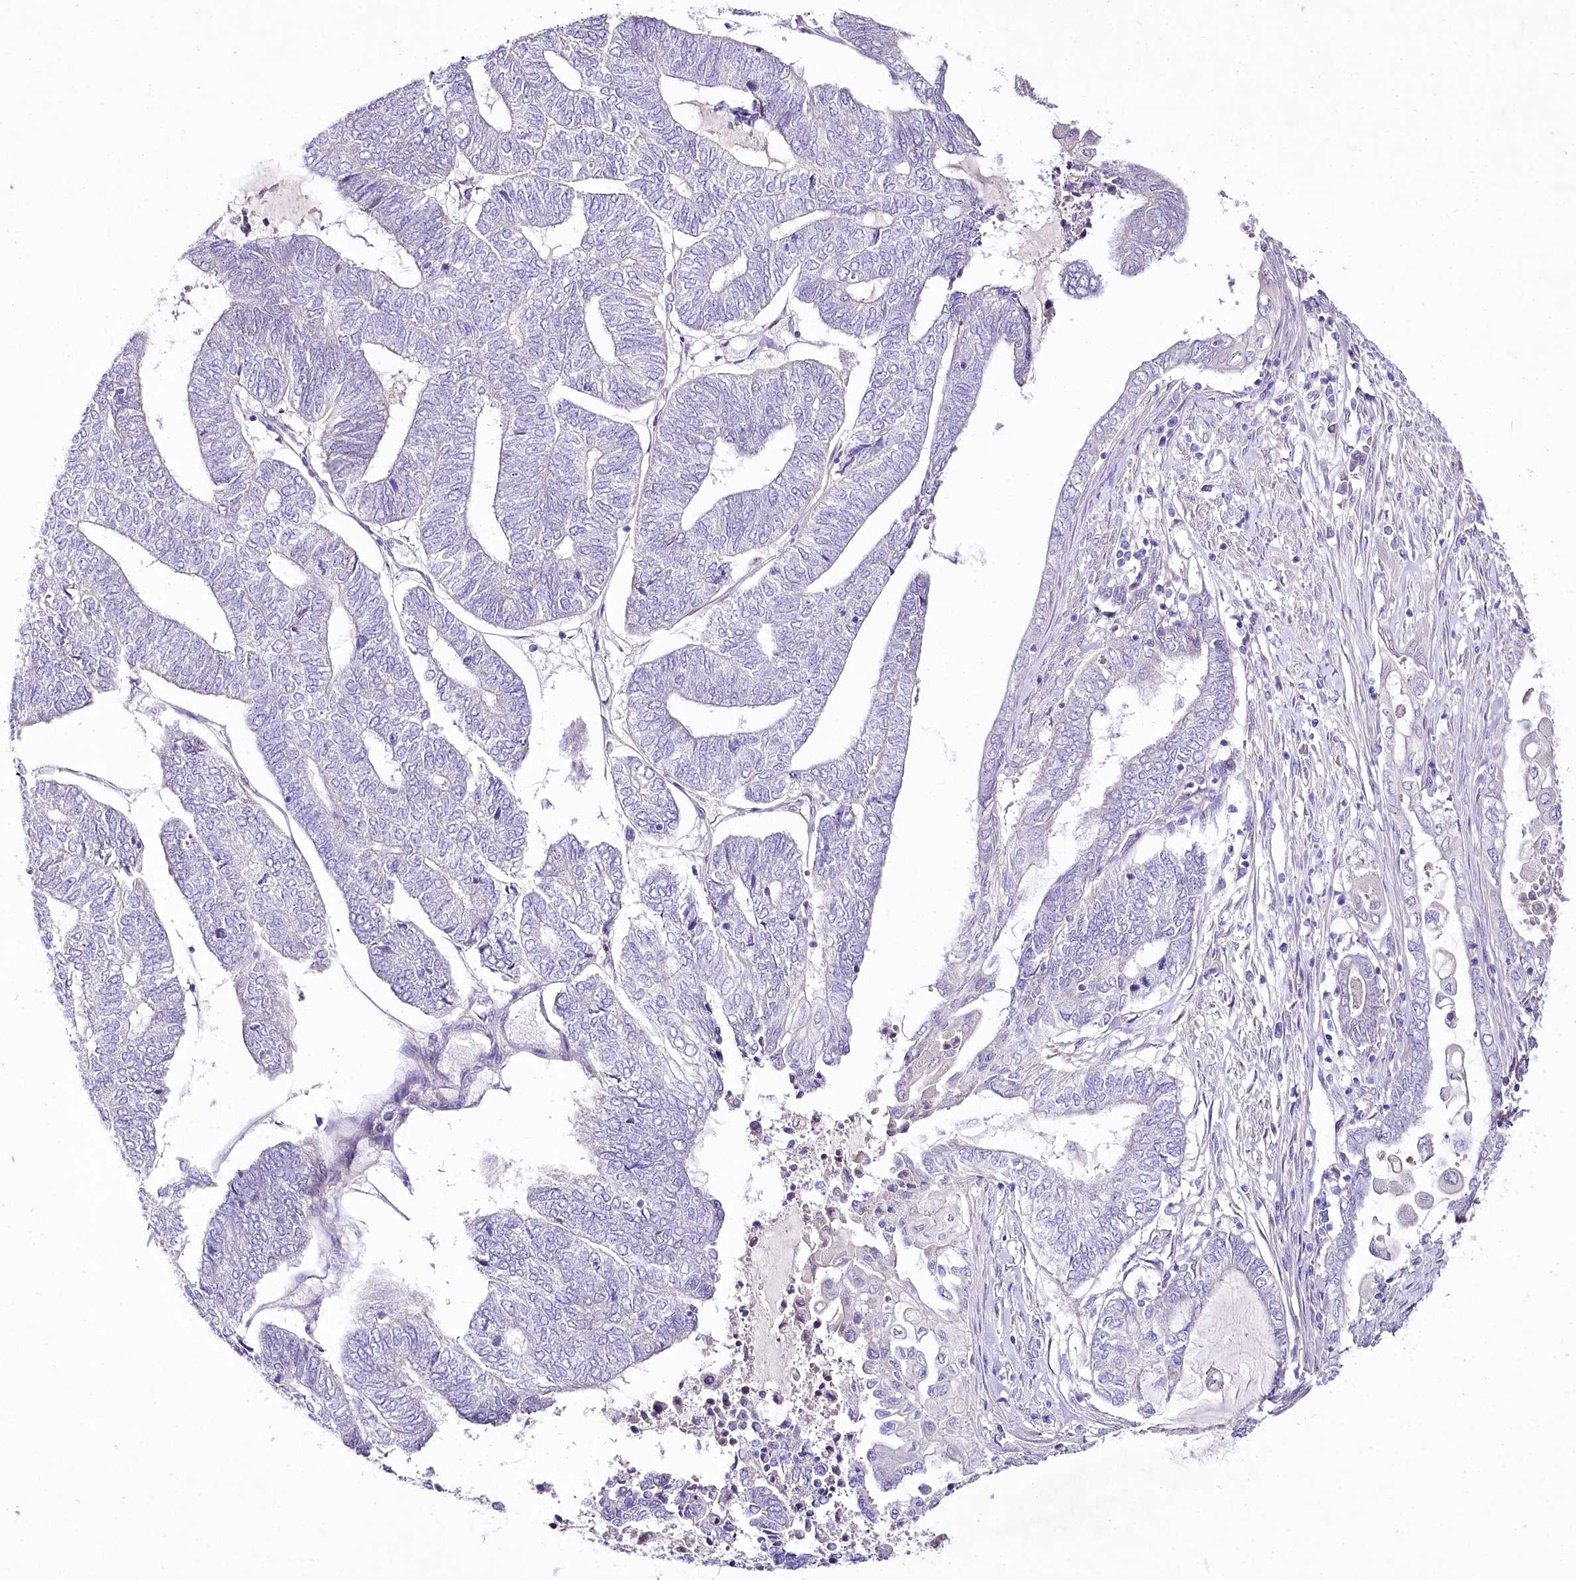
{"staining": {"intensity": "negative", "quantity": "none", "location": "none"}, "tissue": "endometrial cancer", "cell_type": "Tumor cells", "image_type": "cancer", "snomed": [{"axis": "morphology", "description": "Adenocarcinoma, NOS"}, {"axis": "topography", "description": "Uterus"}, {"axis": "topography", "description": "Endometrium"}], "caption": "An image of adenocarcinoma (endometrial) stained for a protein shows no brown staining in tumor cells. (Stains: DAB (3,3'-diaminobenzidine) immunohistochemistry (IHC) with hematoxylin counter stain, Microscopy: brightfield microscopy at high magnification).", "gene": "LRRC14B", "patient": {"sex": "female", "age": 70}}